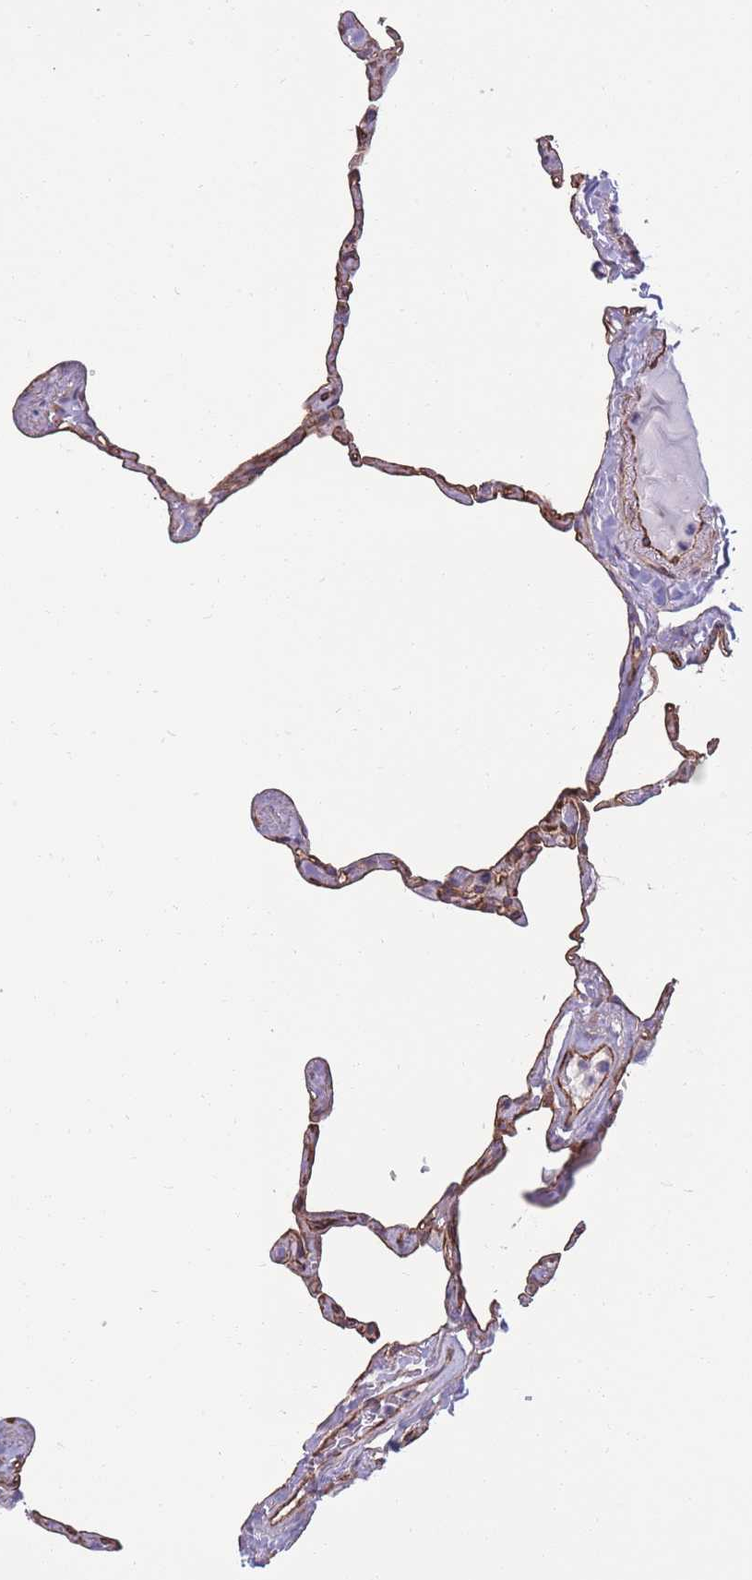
{"staining": {"intensity": "moderate", "quantity": "25%-75%", "location": "cytoplasmic/membranous"}, "tissue": "lung", "cell_type": "Alveolar cells", "image_type": "normal", "snomed": [{"axis": "morphology", "description": "Normal tissue, NOS"}, {"axis": "topography", "description": "Lung"}], "caption": "A micrograph of human lung stained for a protein shows moderate cytoplasmic/membranous brown staining in alveolar cells. (DAB IHC with brightfield microscopy, high magnification).", "gene": "RGS11", "patient": {"sex": "male", "age": 65}}